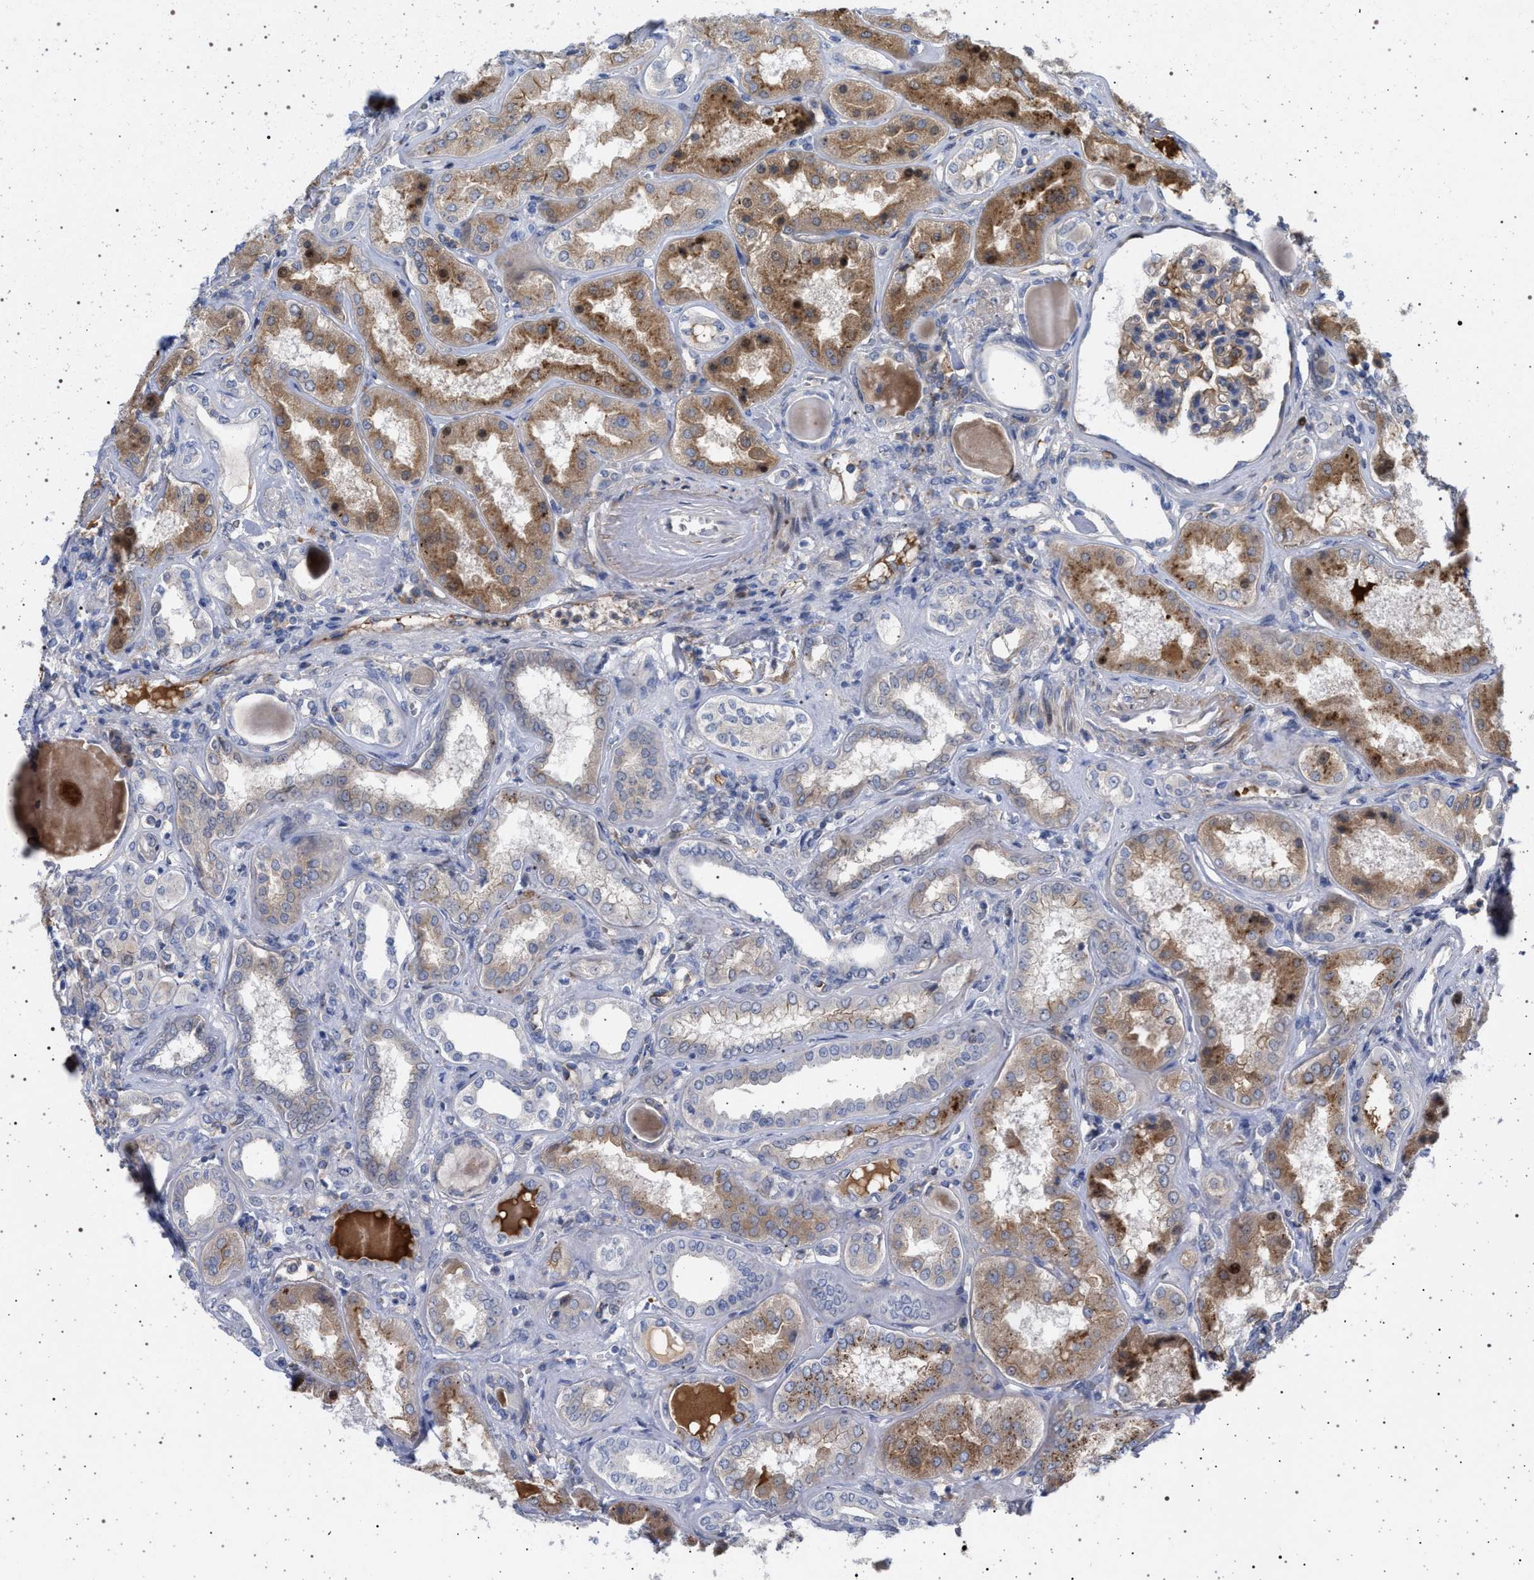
{"staining": {"intensity": "moderate", "quantity": ">75%", "location": "cytoplasmic/membranous"}, "tissue": "kidney", "cell_type": "Cells in glomeruli", "image_type": "normal", "snomed": [{"axis": "morphology", "description": "Normal tissue, NOS"}, {"axis": "topography", "description": "Kidney"}], "caption": "IHC histopathology image of unremarkable kidney: kidney stained using IHC shows medium levels of moderate protein expression localized specifically in the cytoplasmic/membranous of cells in glomeruli, appearing as a cytoplasmic/membranous brown color.", "gene": "RBM48", "patient": {"sex": "female", "age": 56}}